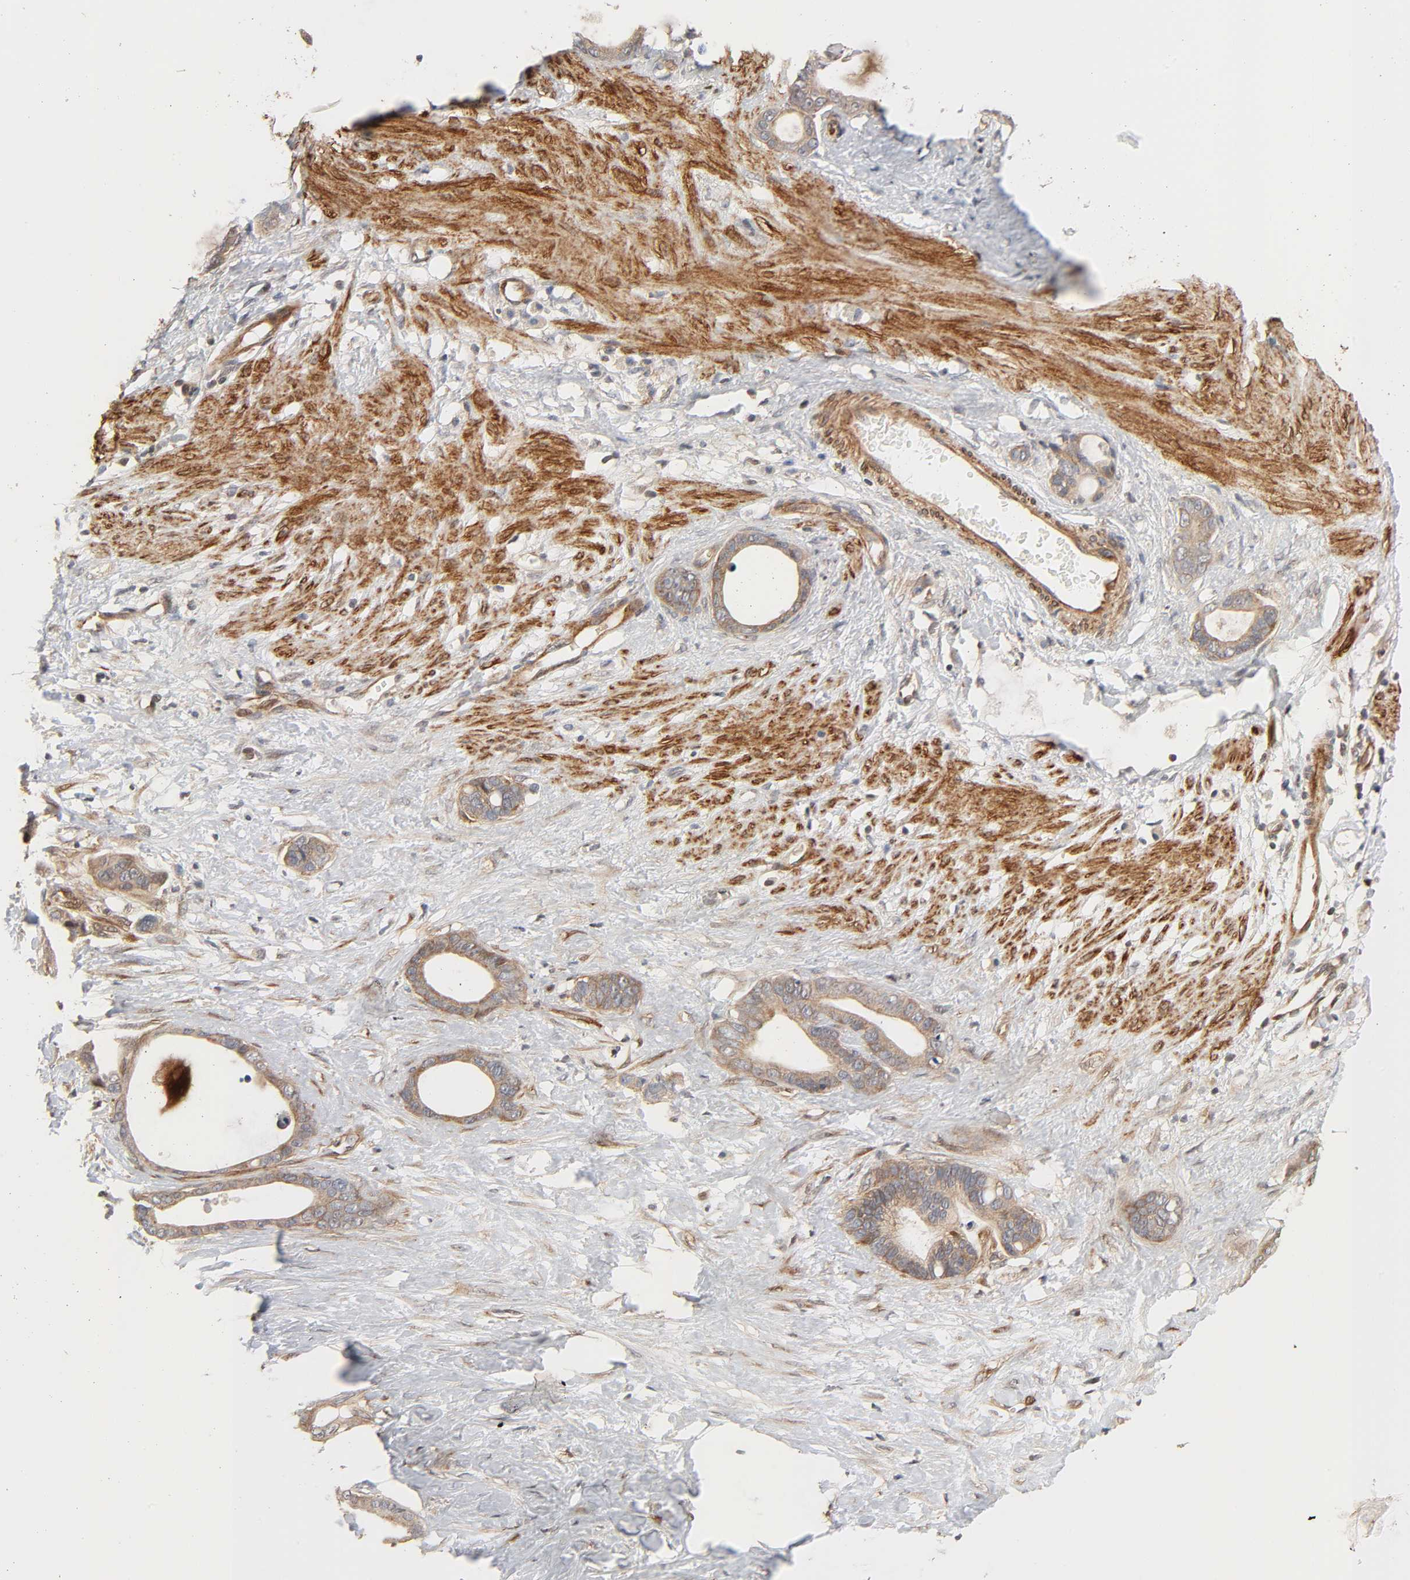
{"staining": {"intensity": "moderate", "quantity": ">75%", "location": "cytoplasmic/membranous"}, "tissue": "stomach cancer", "cell_type": "Tumor cells", "image_type": "cancer", "snomed": [{"axis": "morphology", "description": "Adenocarcinoma, NOS"}, {"axis": "topography", "description": "Stomach"}], "caption": "A histopathology image of adenocarcinoma (stomach) stained for a protein shows moderate cytoplasmic/membranous brown staining in tumor cells.", "gene": "NEMF", "patient": {"sex": "female", "age": 75}}